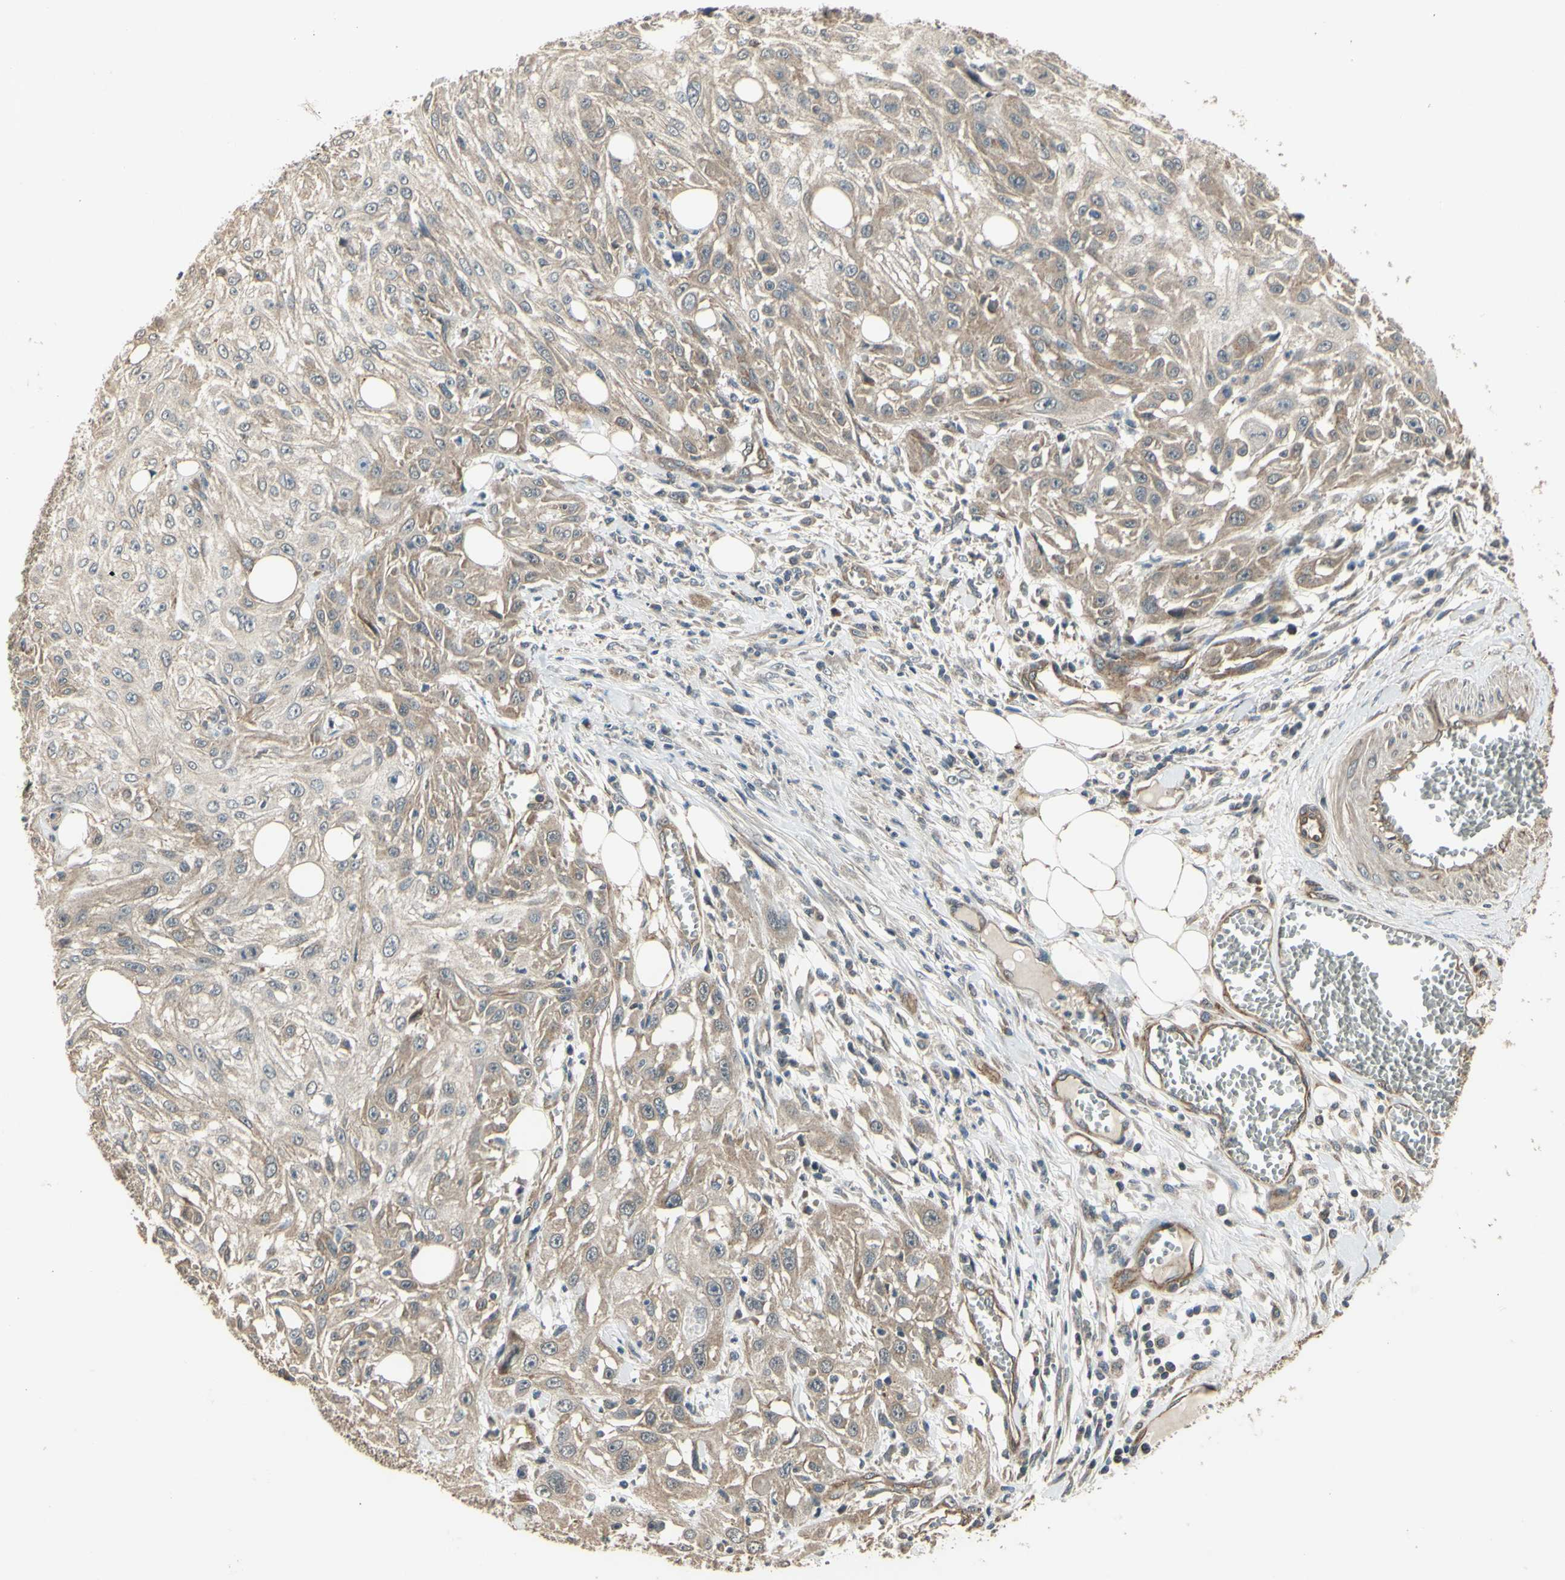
{"staining": {"intensity": "weak", "quantity": ">75%", "location": "cytoplasmic/membranous"}, "tissue": "skin cancer", "cell_type": "Tumor cells", "image_type": "cancer", "snomed": [{"axis": "morphology", "description": "Squamous cell carcinoma, NOS"}, {"axis": "topography", "description": "Skin"}], "caption": "The immunohistochemical stain highlights weak cytoplasmic/membranous positivity in tumor cells of skin squamous cell carcinoma tissue. Nuclei are stained in blue.", "gene": "EFNB2", "patient": {"sex": "male", "age": 75}}